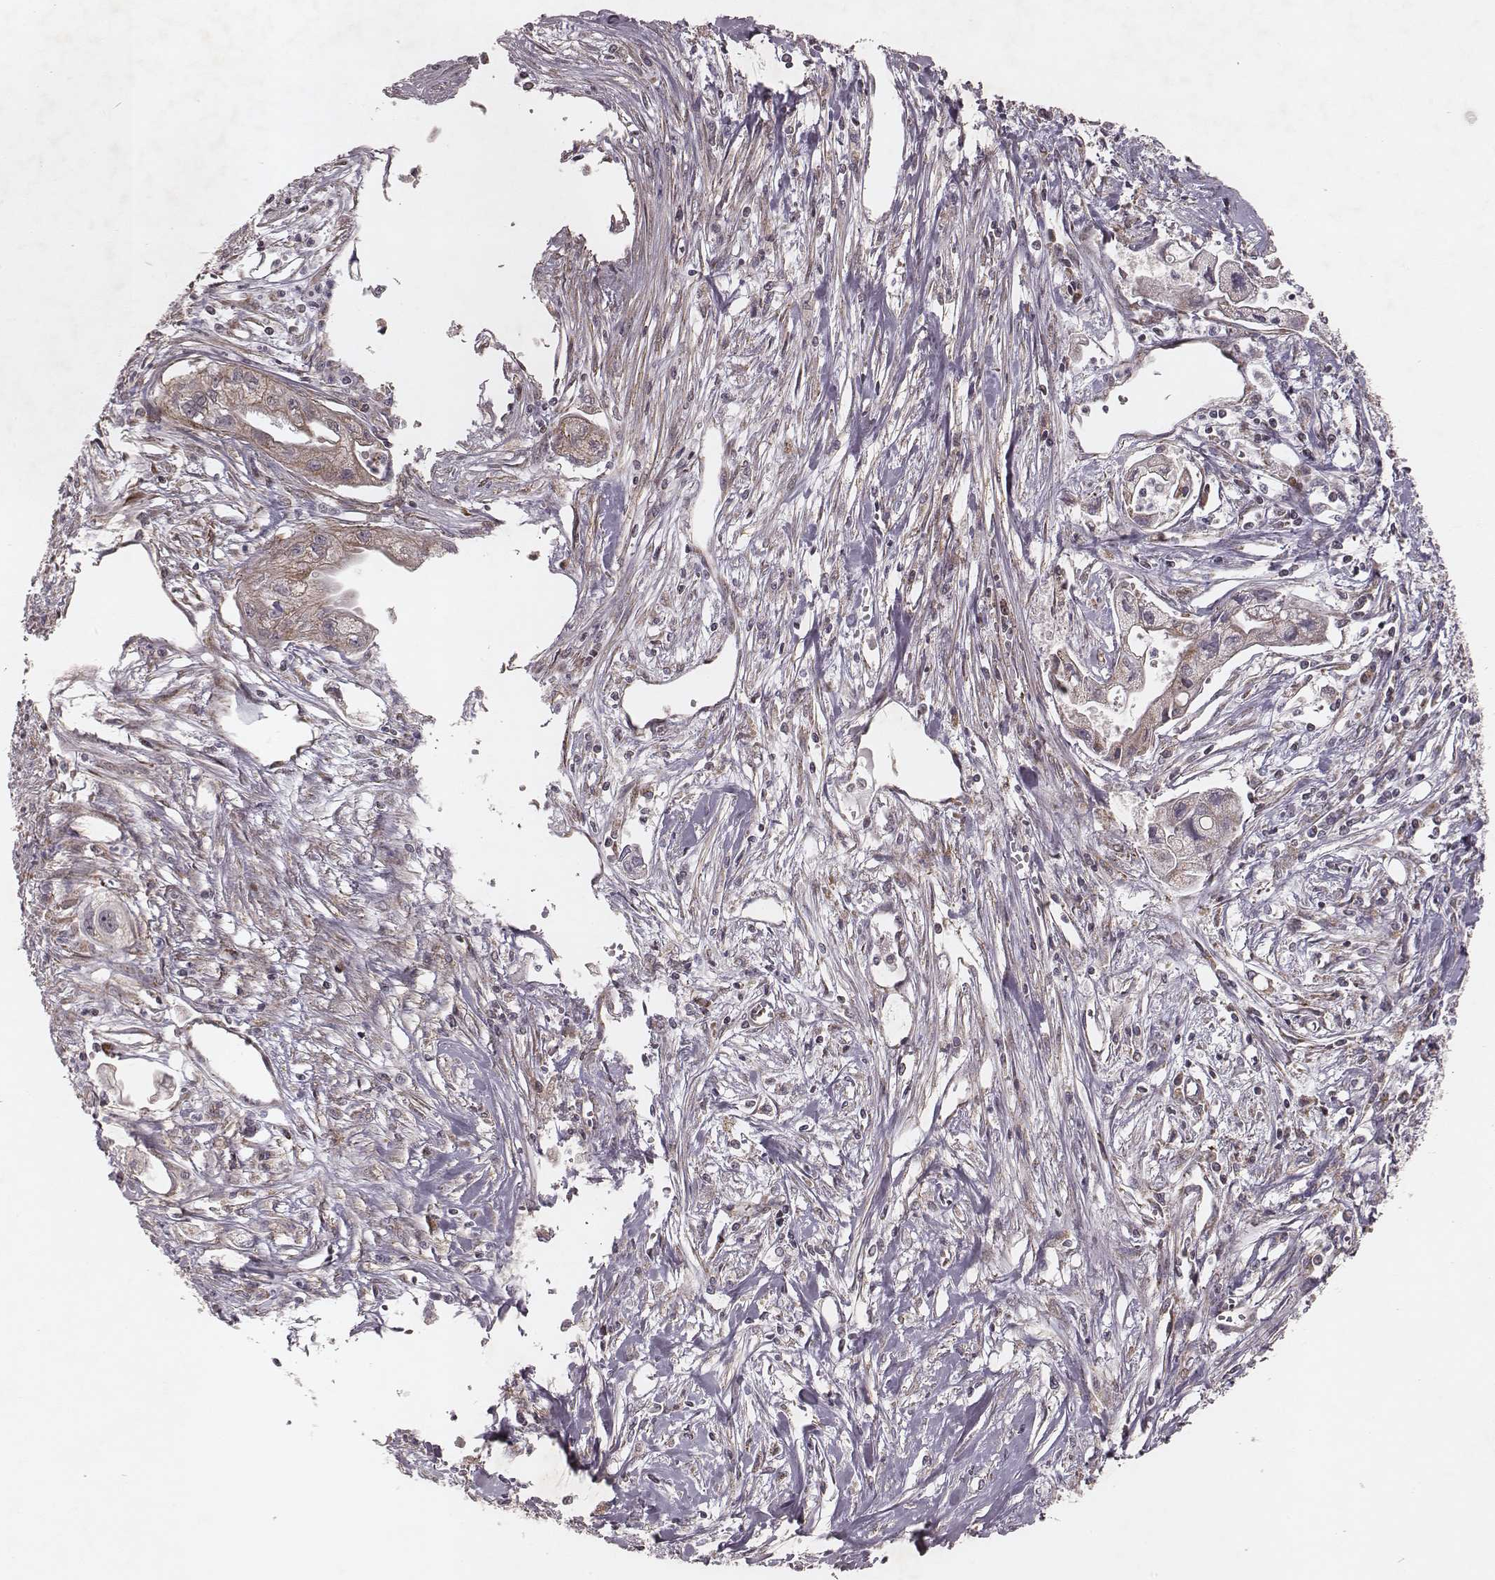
{"staining": {"intensity": "weak", "quantity": "<25%", "location": "cytoplasmic/membranous"}, "tissue": "pancreatic cancer", "cell_type": "Tumor cells", "image_type": "cancer", "snomed": [{"axis": "morphology", "description": "Adenocarcinoma, NOS"}, {"axis": "topography", "description": "Pancreas"}], "caption": "High magnification brightfield microscopy of pancreatic adenocarcinoma stained with DAB (brown) and counterstained with hematoxylin (blue): tumor cells show no significant staining.", "gene": "NDUFA7", "patient": {"sex": "male", "age": 70}}